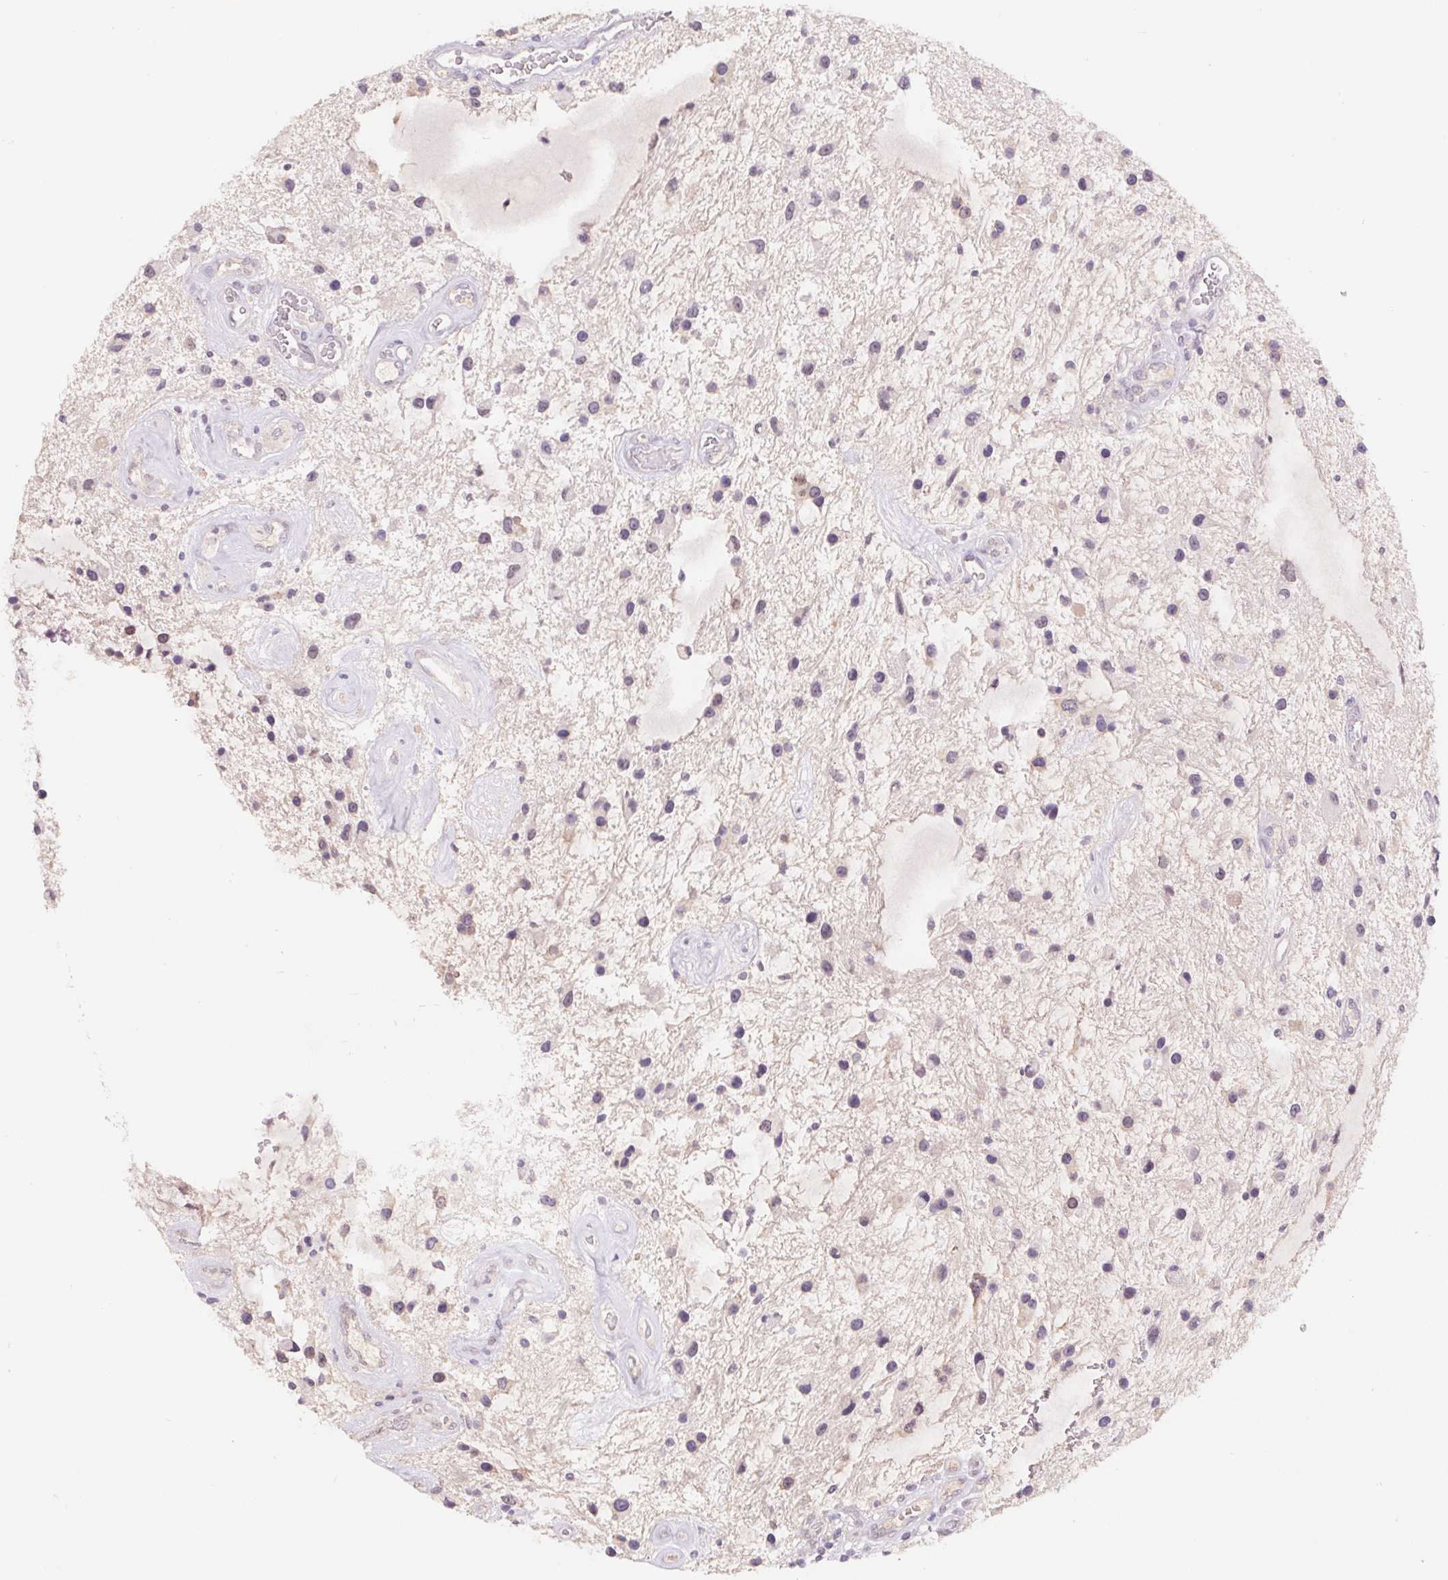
{"staining": {"intensity": "weak", "quantity": "<25%", "location": "nuclear"}, "tissue": "glioma", "cell_type": "Tumor cells", "image_type": "cancer", "snomed": [{"axis": "morphology", "description": "Glioma, malignant, Low grade"}, {"axis": "topography", "description": "Cerebellum"}], "caption": "An immunohistochemistry (IHC) micrograph of malignant low-grade glioma is shown. There is no staining in tumor cells of malignant low-grade glioma.", "gene": "PNMA8B", "patient": {"sex": "female", "age": 14}}